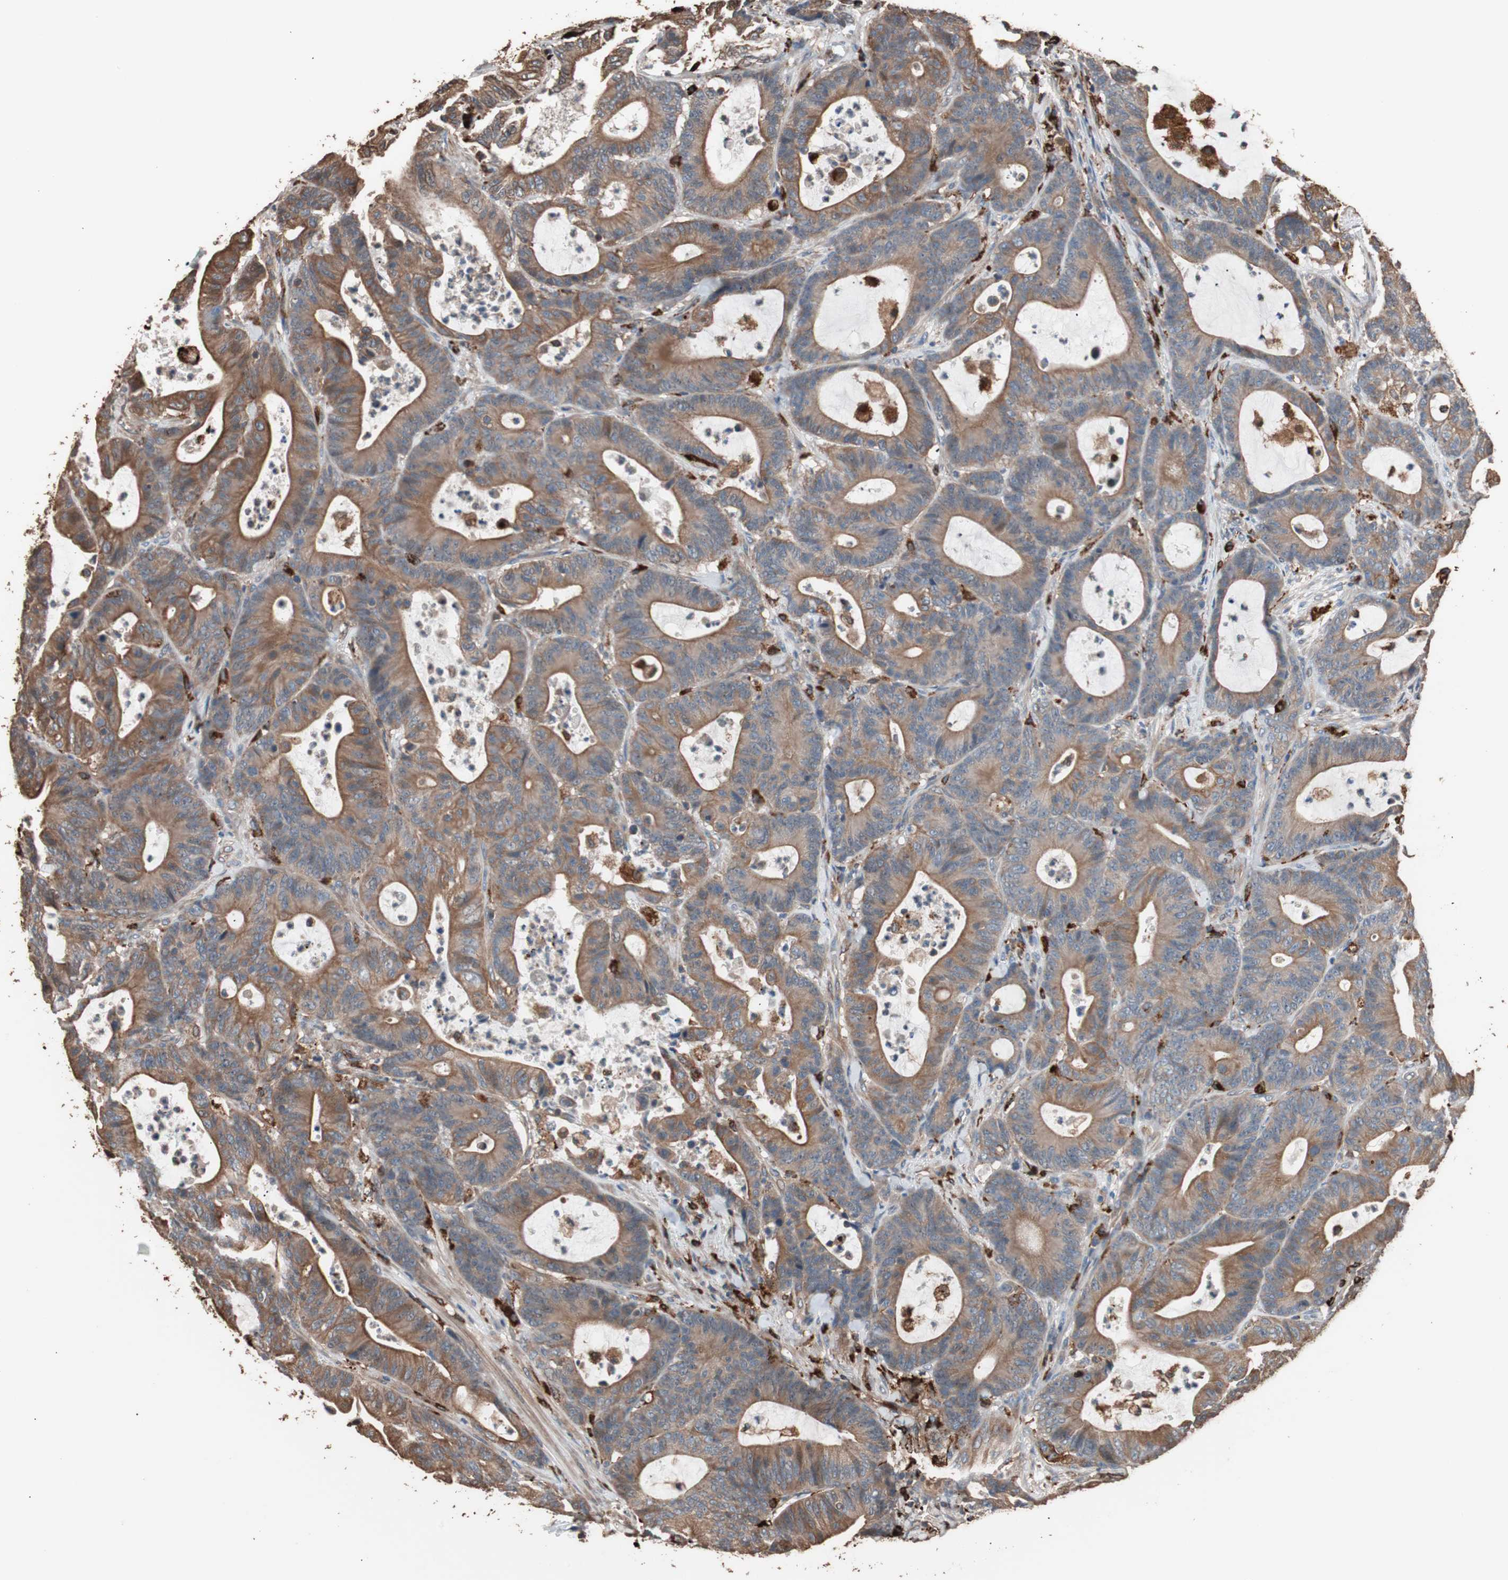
{"staining": {"intensity": "moderate", "quantity": ">75%", "location": "cytoplasmic/membranous"}, "tissue": "colorectal cancer", "cell_type": "Tumor cells", "image_type": "cancer", "snomed": [{"axis": "morphology", "description": "Adenocarcinoma, NOS"}, {"axis": "topography", "description": "Colon"}], "caption": "Protein analysis of colorectal adenocarcinoma tissue displays moderate cytoplasmic/membranous expression in about >75% of tumor cells. The staining is performed using DAB brown chromogen to label protein expression. The nuclei are counter-stained blue using hematoxylin.", "gene": "CCT3", "patient": {"sex": "female", "age": 84}}